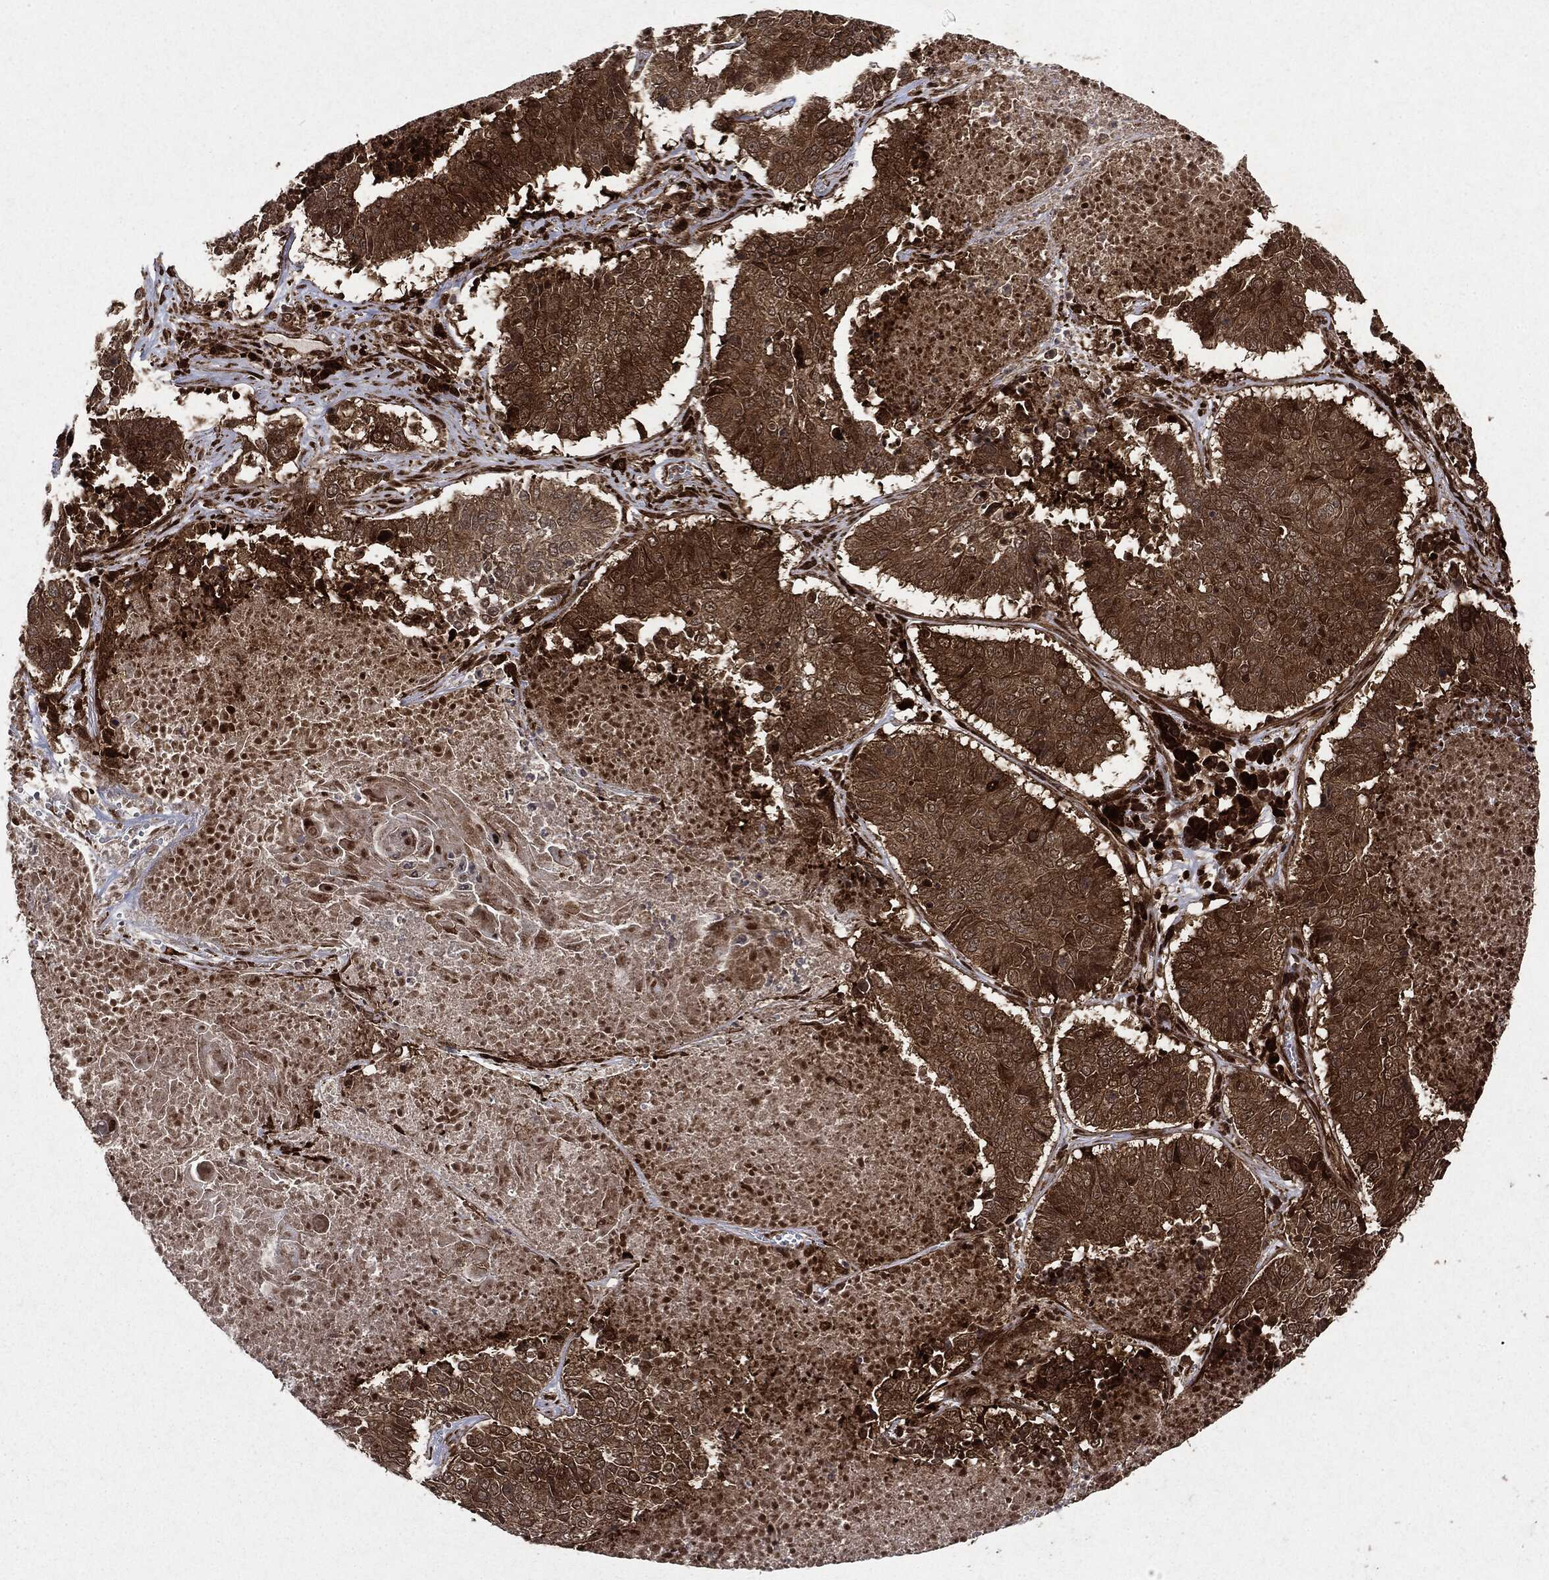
{"staining": {"intensity": "strong", "quantity": ">75%", "location": "cytoplasmic/membranous"}, "tissue": "lung cancer", "cell_type": "Tumor cells", "image_type": "cancer", "snomed": [{"axis": "morphology", "description": "Squamous cell carcinoma, NOS"}, {"axis": "topography", "description": "Lung"}], "caption": "High-magnification brightfield microscopy of squamous cell carcinoma (lung) stained with DAB (3,3'-diaminobenzidine) (brown) and counterstained with hematoxylin (blue). tumor cells exhibit strong cytoplasmic/membranous positivity is identified in about>75% of cells.", "gene": "OTUB1", "patient": {"sex": "male", "age": 64}}